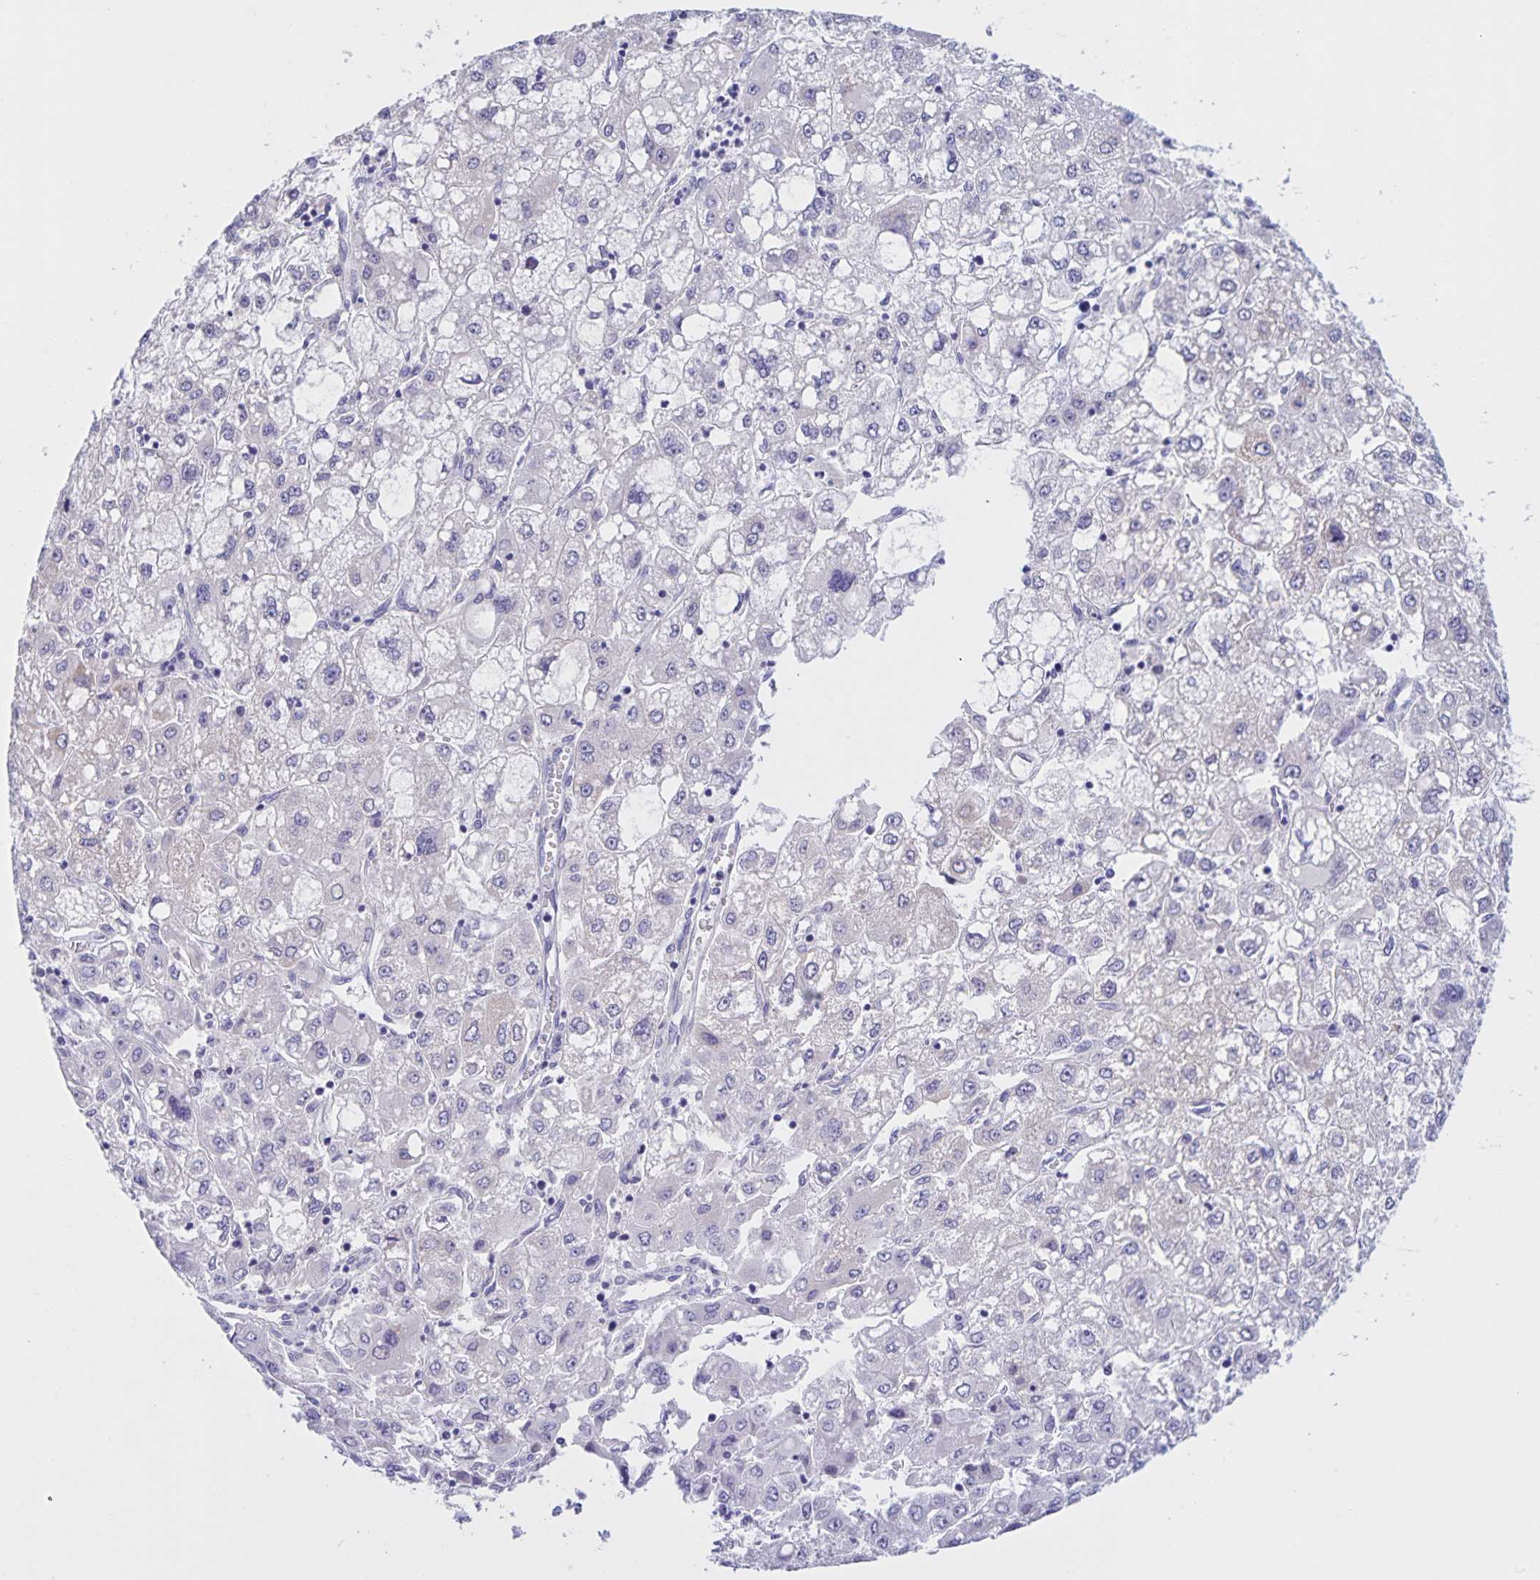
{"staining": {"intensity": "negative", "quantity": "none", "location": "none"}, "tissue": "liver cancer", "cell_type": "Tumor cells", "image_type": "cancer", "snomed": [{"axis": "morphology", "description": "Carcinoma, Hepatocellular, NOS"}, {"axis": "topography", "description": "Liver"}], "caption": "Human liver cancer stained for a protein using IHC displays no staining in tumor cells.", "gene": "DMGDH", "patient": {"sex": "male", "age": 40}}